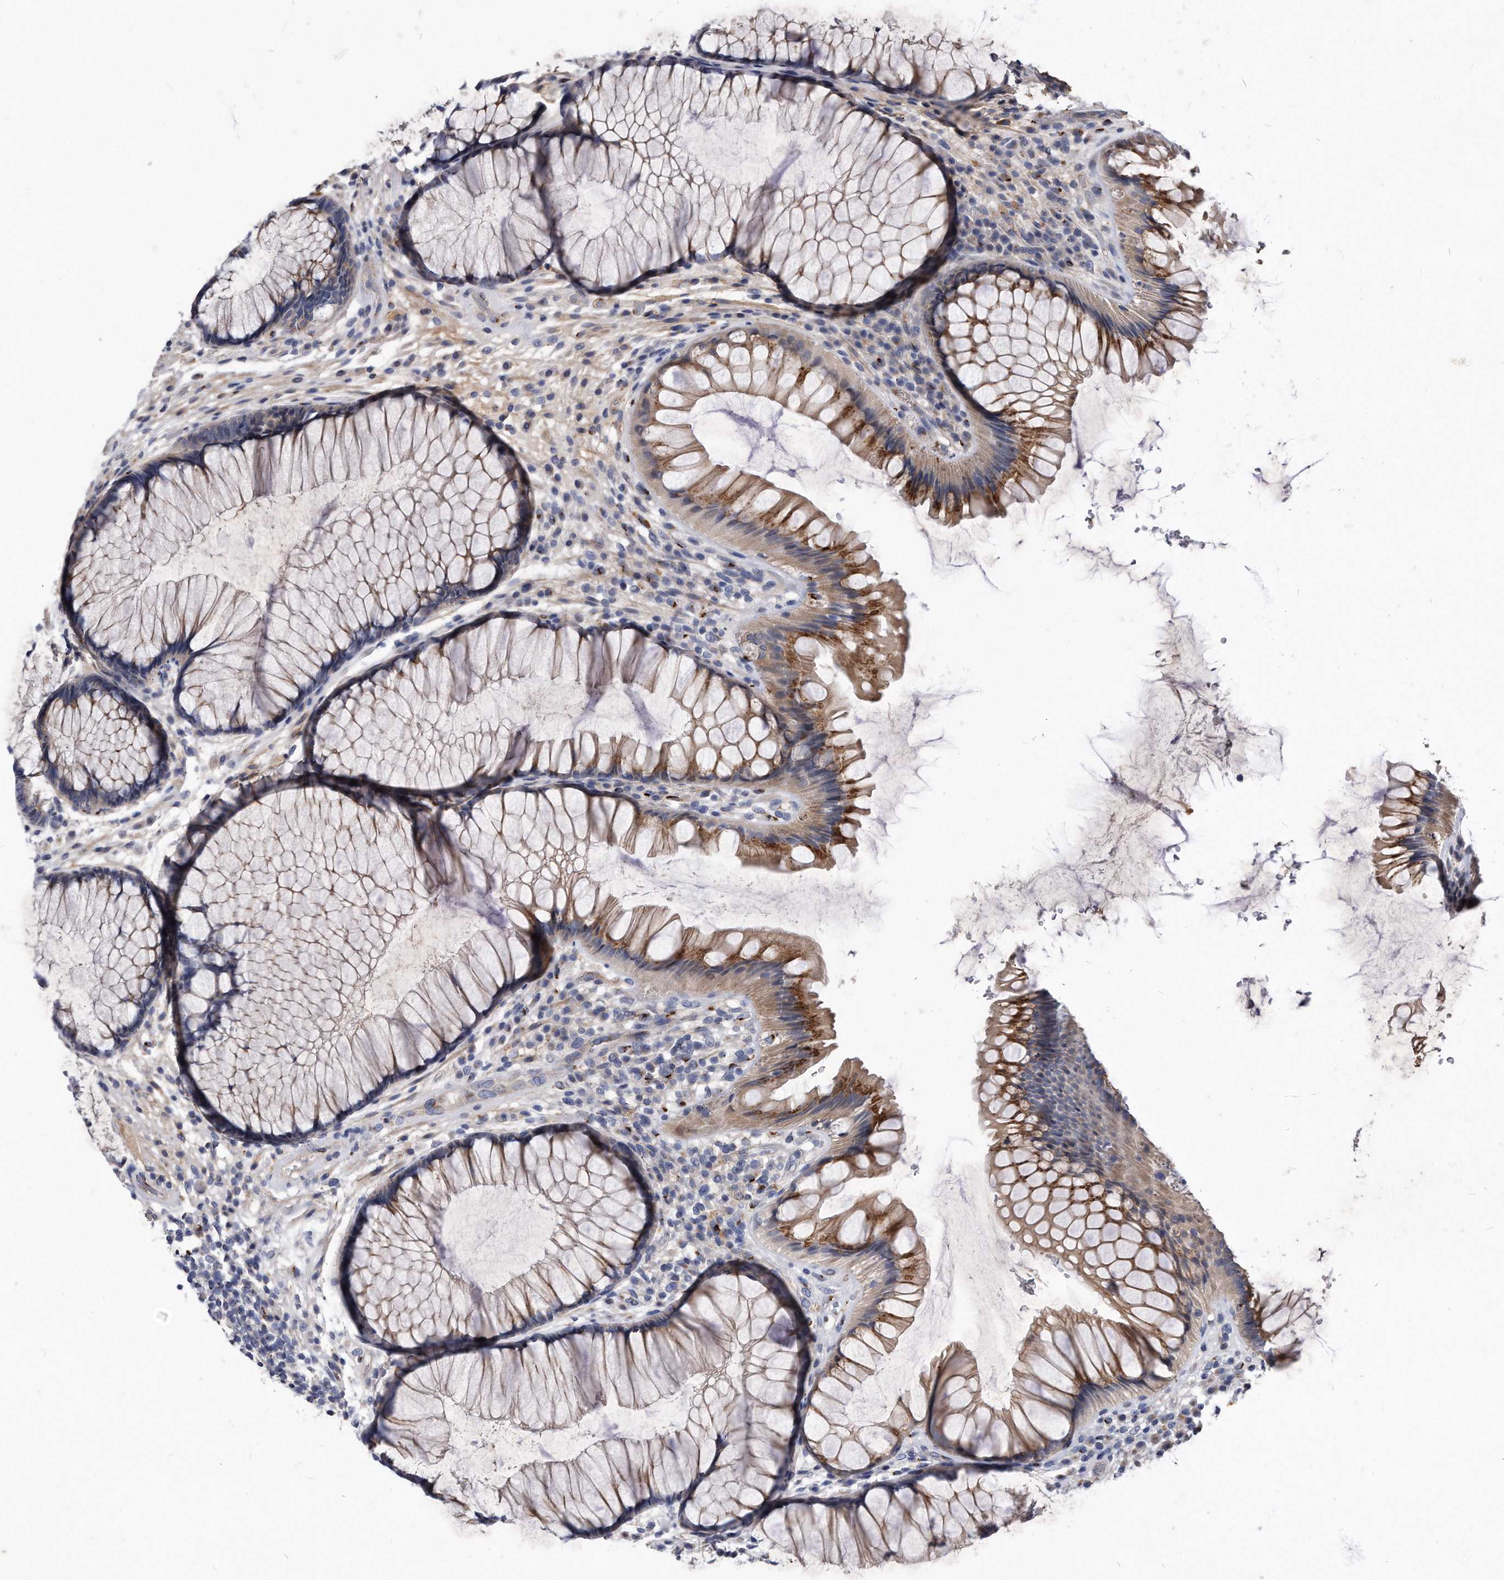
{"staining": {"intensity": "moderate", "quantity": ">75%", "location": "cytoplasmic/membranous"}, "tissue": "rectum", "cell_type": "Glandular cells", "image_type": "normal", "snomed": [{"axis": "morphology", "description": "Normal tissue, NOS"}, {"axis": "topography", "description": "Rectum"}], "caption": "IHC of normal human rectum shows medium levels of moderate cytoplasmic/membranous expression in approximately >75% of glandular cells. (IHC, brightfield microscopy, high magnification).", "gene": "MGAT4A", "patient": {"sex": "male", "age": 51}}